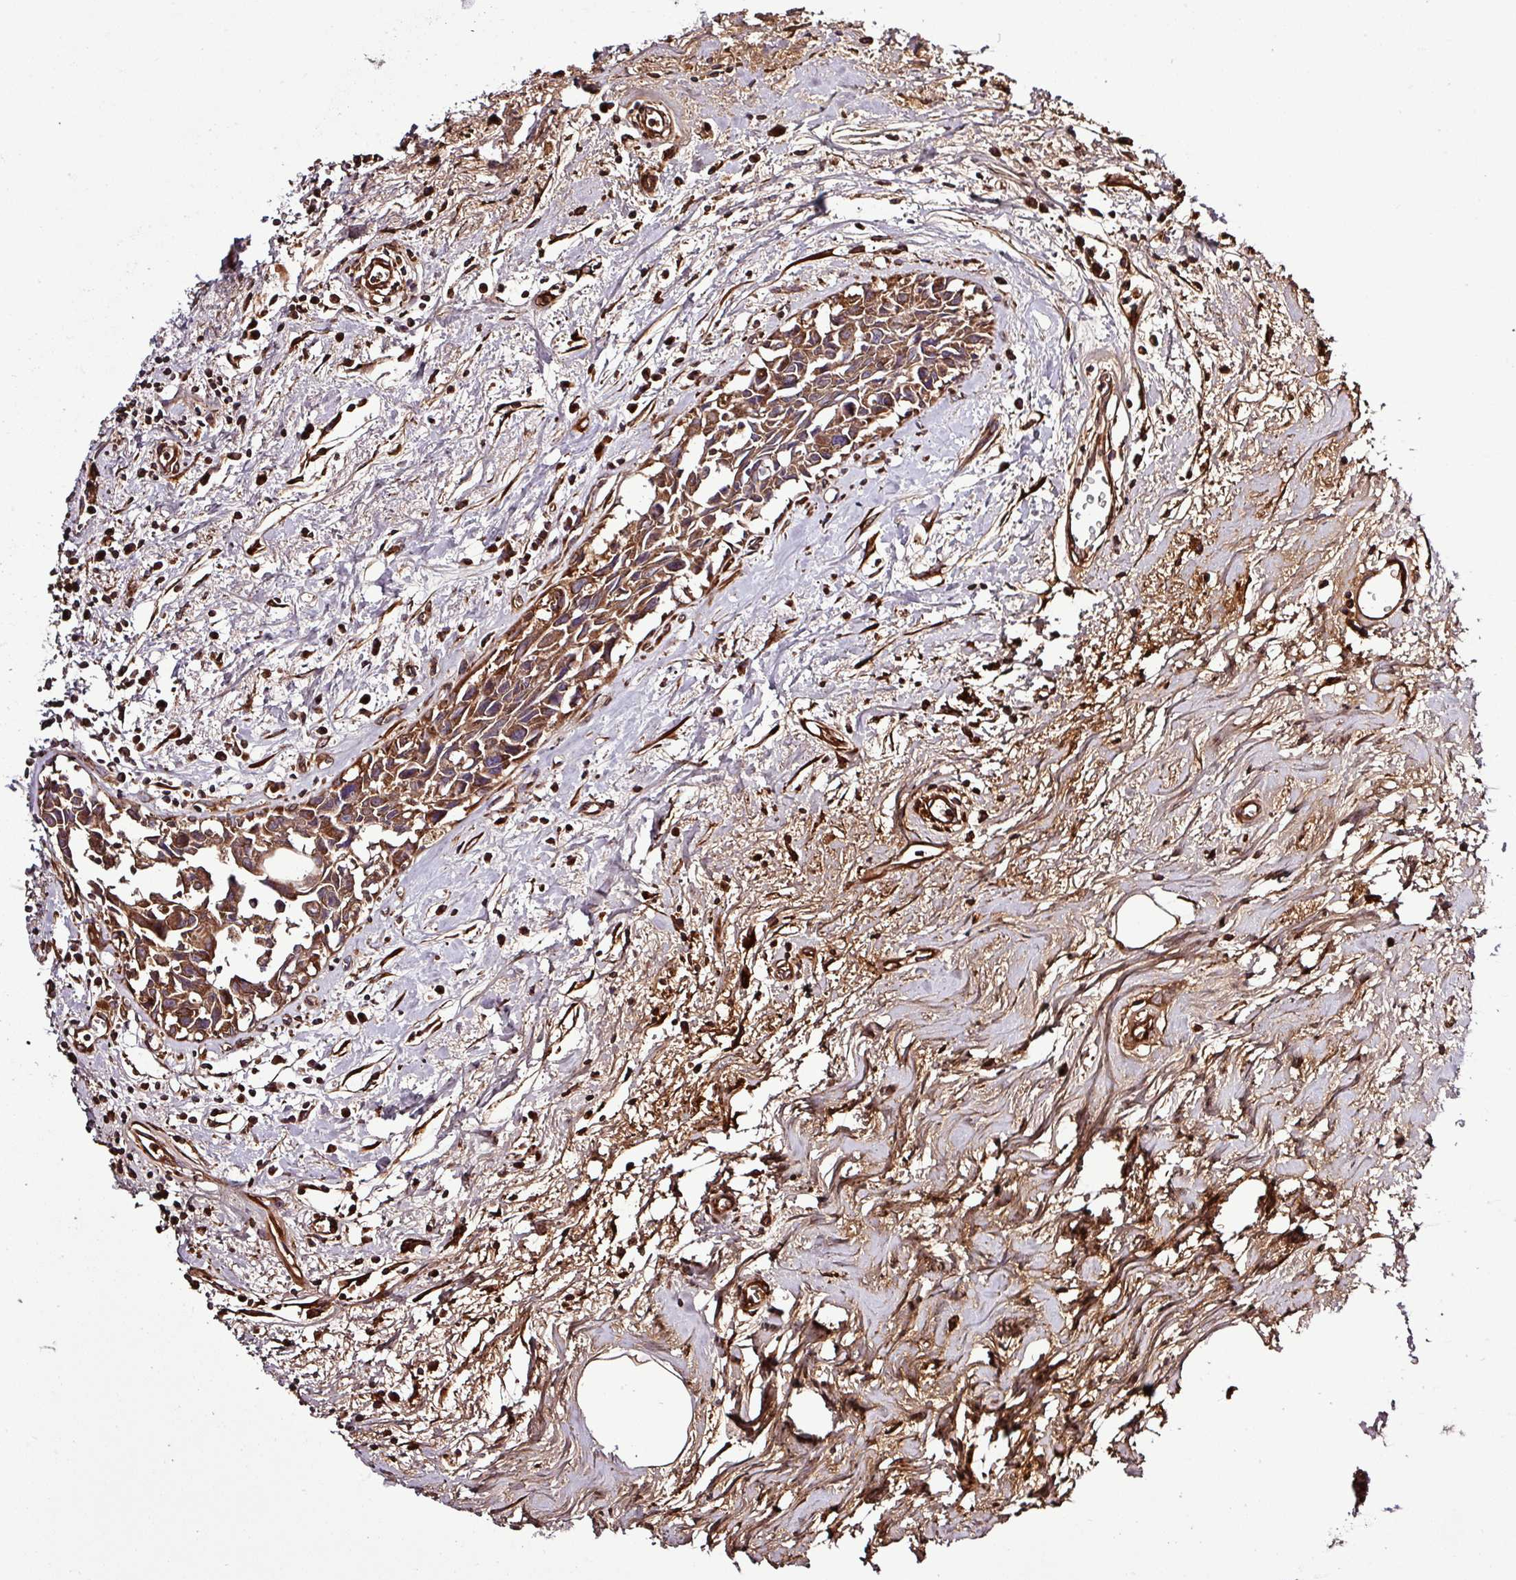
{"staining": {"intensity": "strong", "quantity": ">75%", "location": "cytoplasmic/membranous"}, "tissue": "breast cancer", "cell_type": "Tumor cells", "image_type": "cancer", "snomed": [{"axis": "morphology", "description": "Carcinoma, NOS"}, {"axis": "topography", "description": "Breast"}], "caption": "Tumor cells reveal high levels of strong cytoplasmic/membranous positivity in about >75% of cells in breast cancer (carcinoma). The staining was performed using DAB to visualize the protein expression in brown, while the nuclei were stained in blue with hematoxylin (Magnification: 20x).", "gene": "CWH43", "patient": {"sex": "female", "age": 60}}